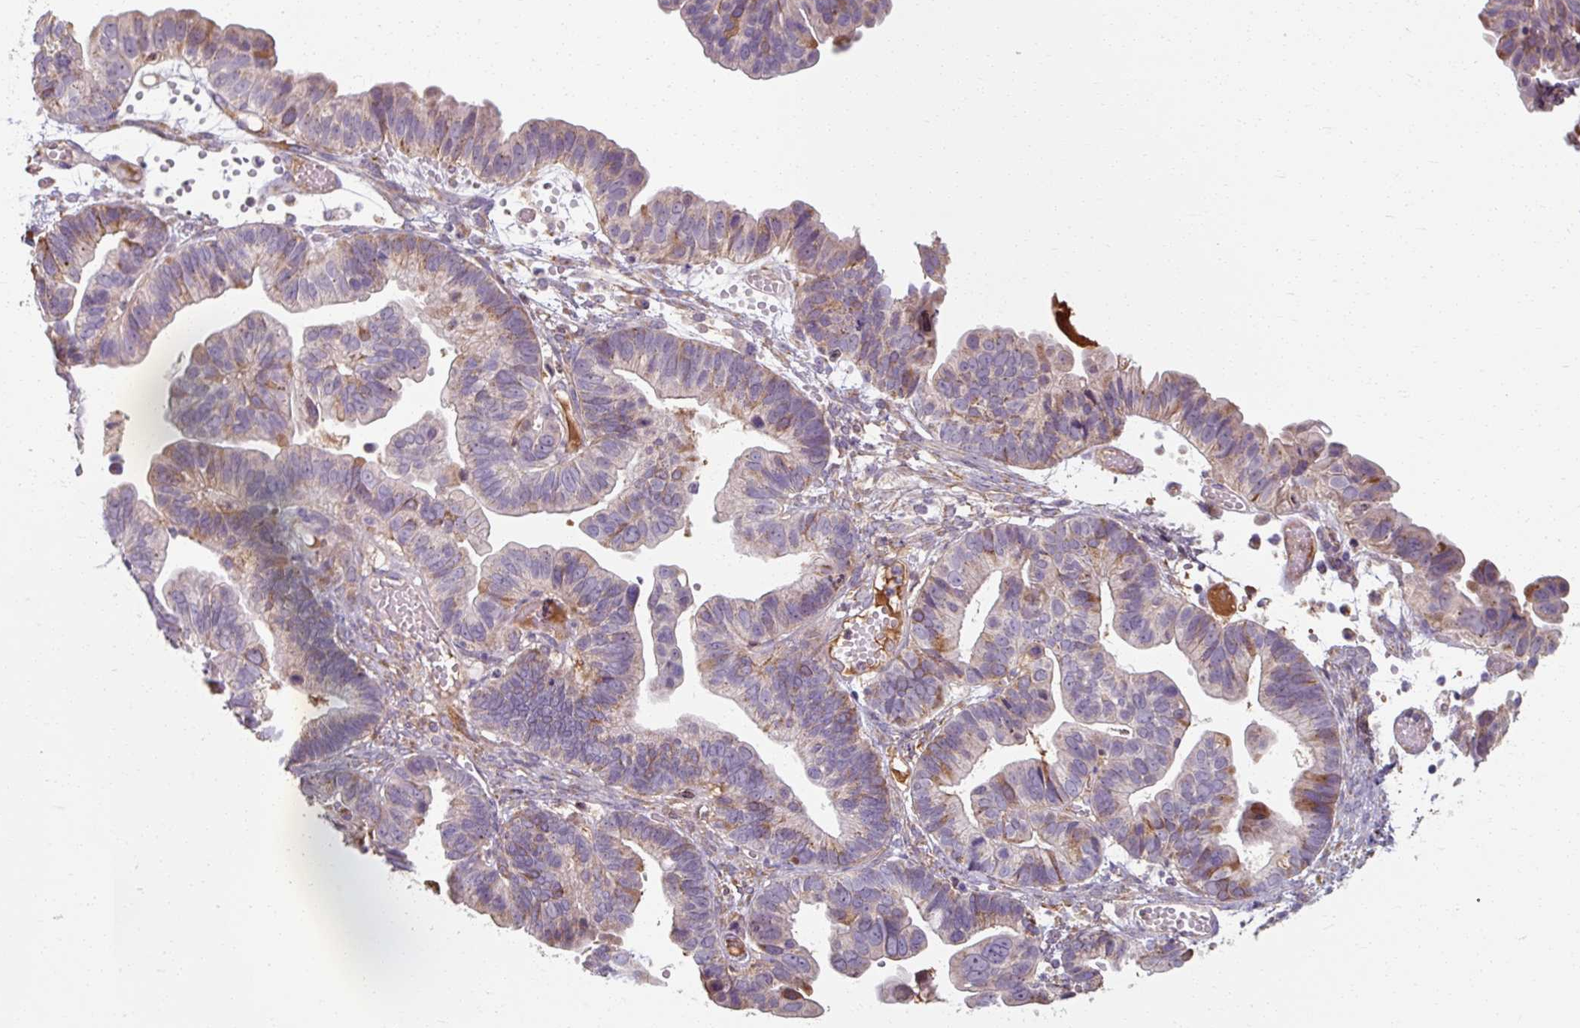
{"staining": {"intensity": "weak", "quantity": "25%-75%", "location": "cytoplasmic/membranous"}, "tissue": "ovarian cancer", "cell_type": "Tumor cells", "image_type": "cancer", "snomed": [{"axis": "morphology", "description": "Cystadenocarcinoma, serous, NOS"}, {"axis": "topography", "description": "Ovary"}], "caption": "A brown stain labels weak cytoplasmic/membranous expression of a protein in ovarian cancer (serous cystadenocarcinoma) tumor cells.", "gene": "TSEN54", "patient": {"sex": "female", "age": 56}}